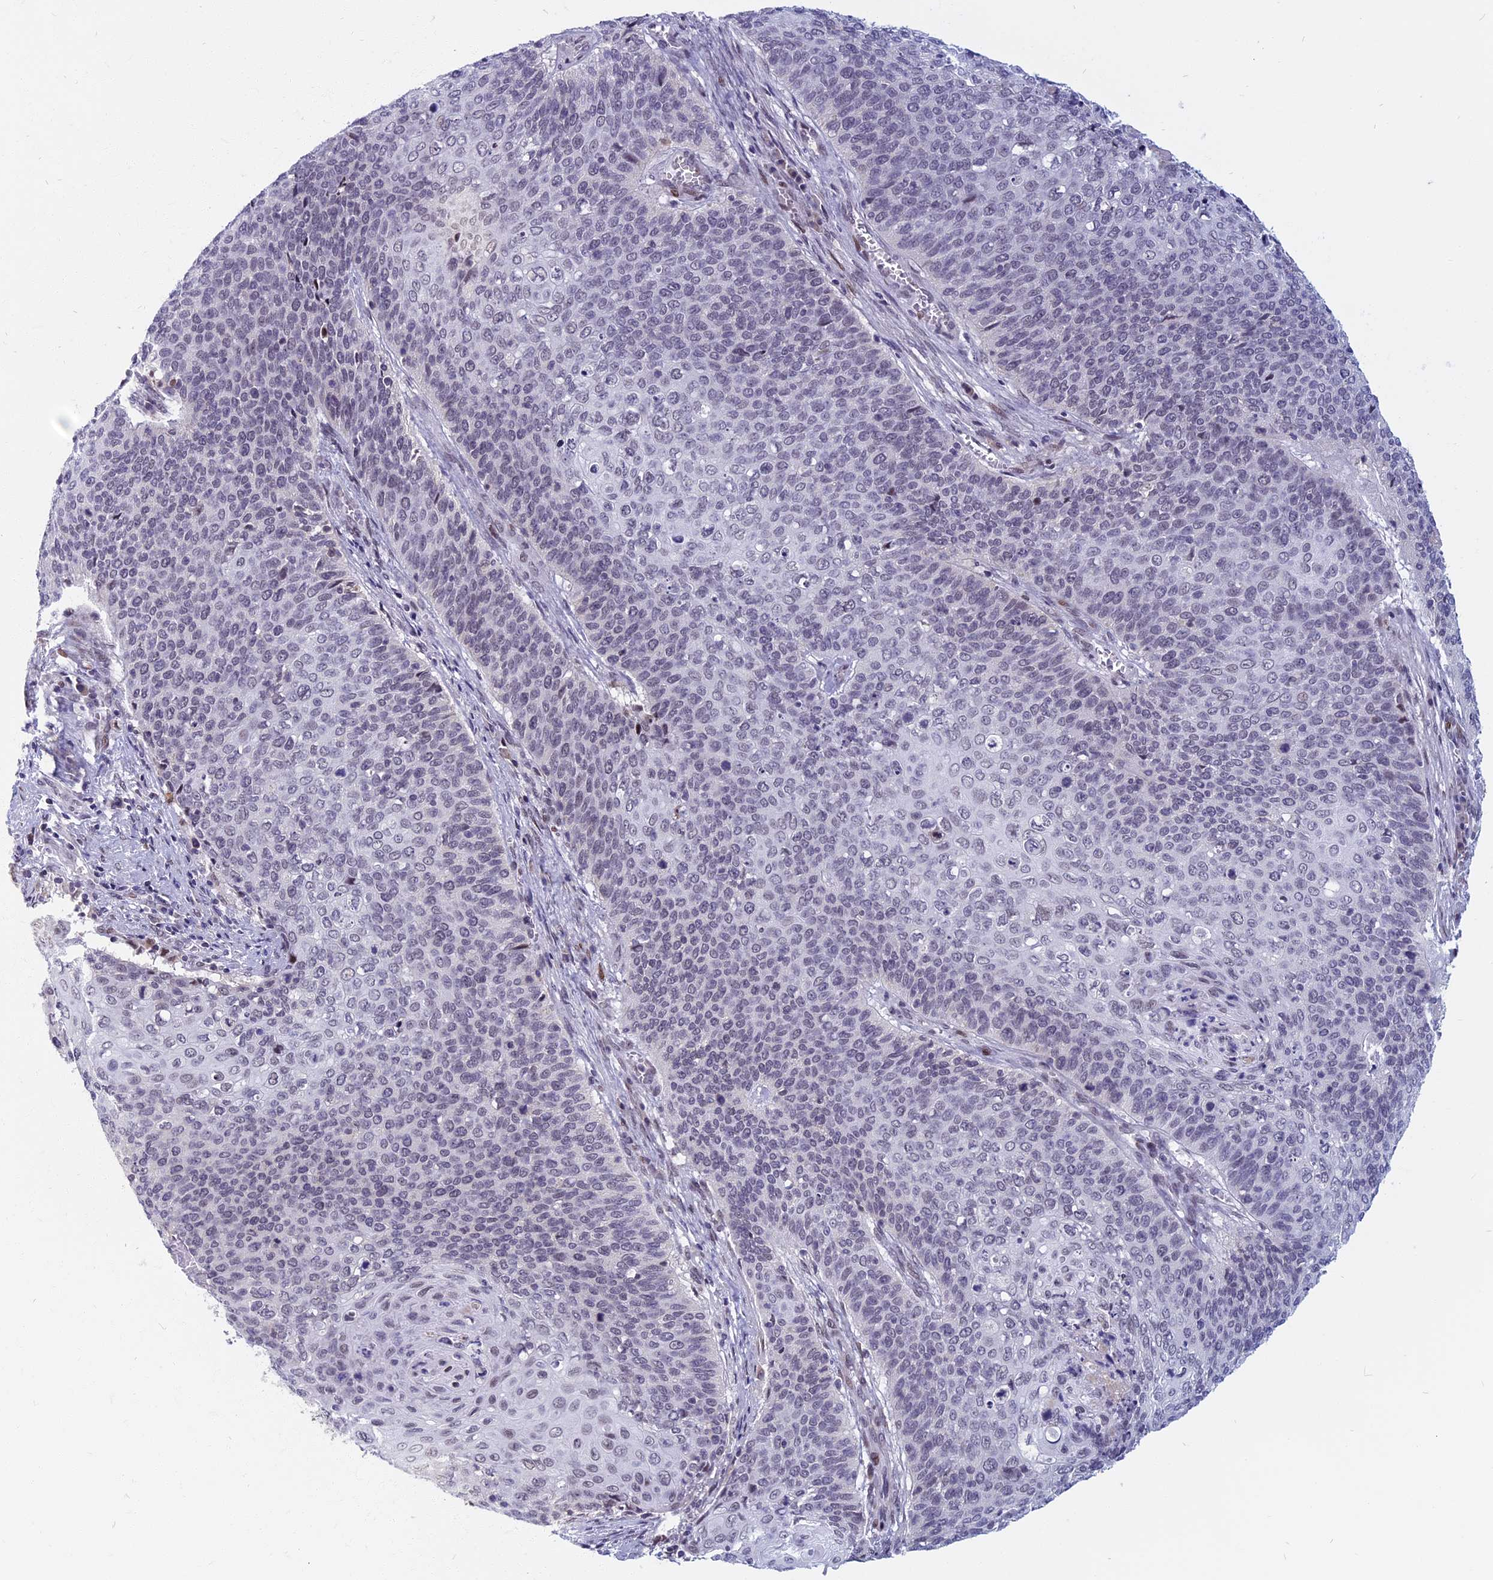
{"staining": {"intensity": "negative", "quantity": "none", "location": "none"}, "tissue": "cervical cancer", "cell_type": "Tumor cells", "image_type": "cancer", "snomed": [{"axis": "morphology", "description": "Squamous cell carcinoma, NOS"}, {"axis": "topography", "description": "Cervix"}], "caption": "Photomicrograph shows no protein positivity in tumor cells of cervical cancer (squamous cell carcinoma) tissue.", "gene": "CDC7", "patient": {"sex": "female", "age": 39}}